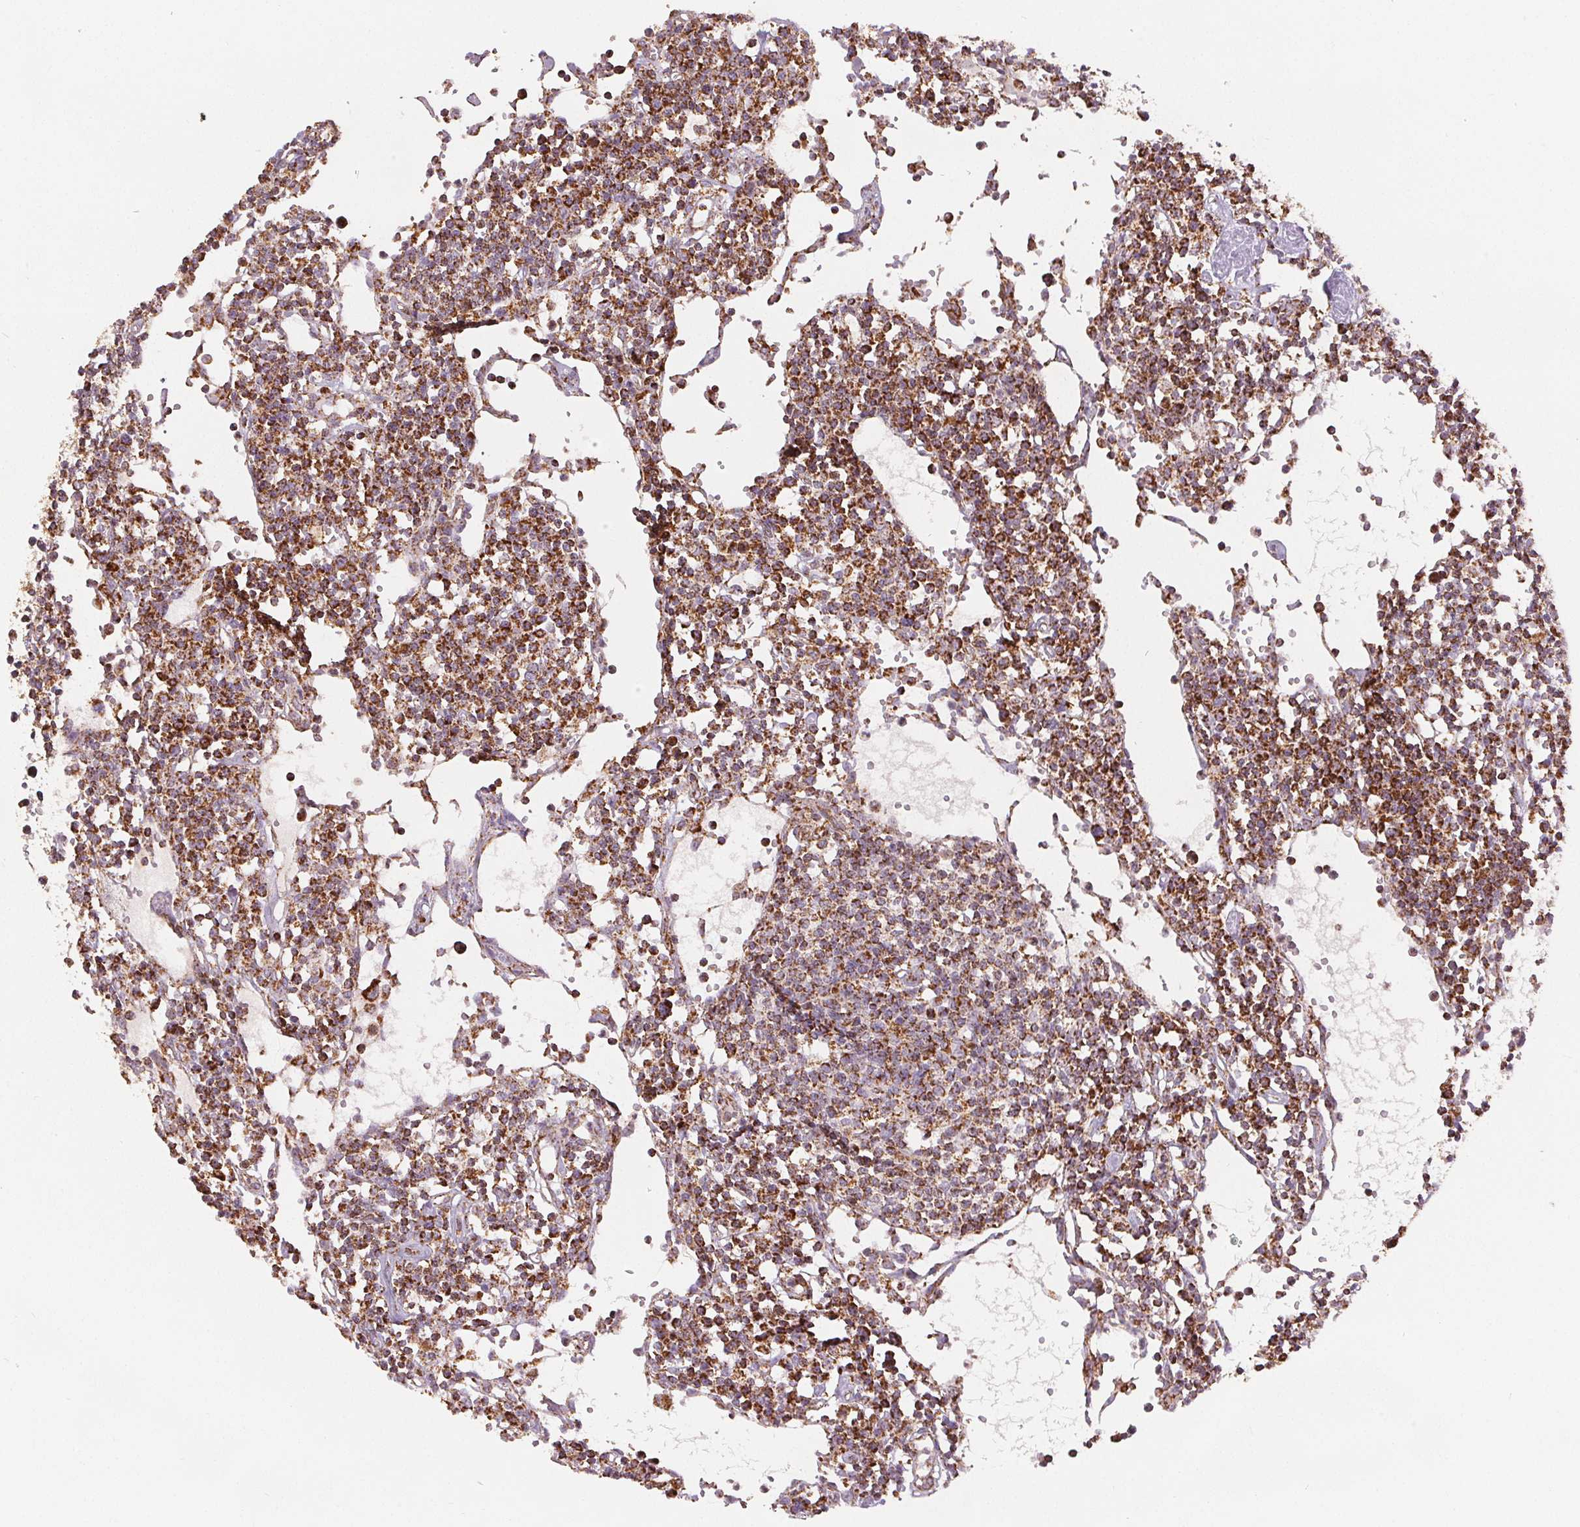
{"staining": {"intensity": "strong", "quantity": "<25%", "location": "cytoplasmic/membranous"}, "tissue": "lymph node", "cell_type": "Germinal center cells", "image_type": "normal", "snomed": [{"axis": "morphology", "description": "Normal tissue, NOS"}, {"axis": "topography", "description": "Lymph node"}], "caption": "An image showing strong cytoplasmic/membranous expression in about <25% of germinal center cells in unremarkable lymph node, as visualized by brown immunohistochemical staining.", "gene": "SDHB", "patient": {"sex": "female", "age": 78}}